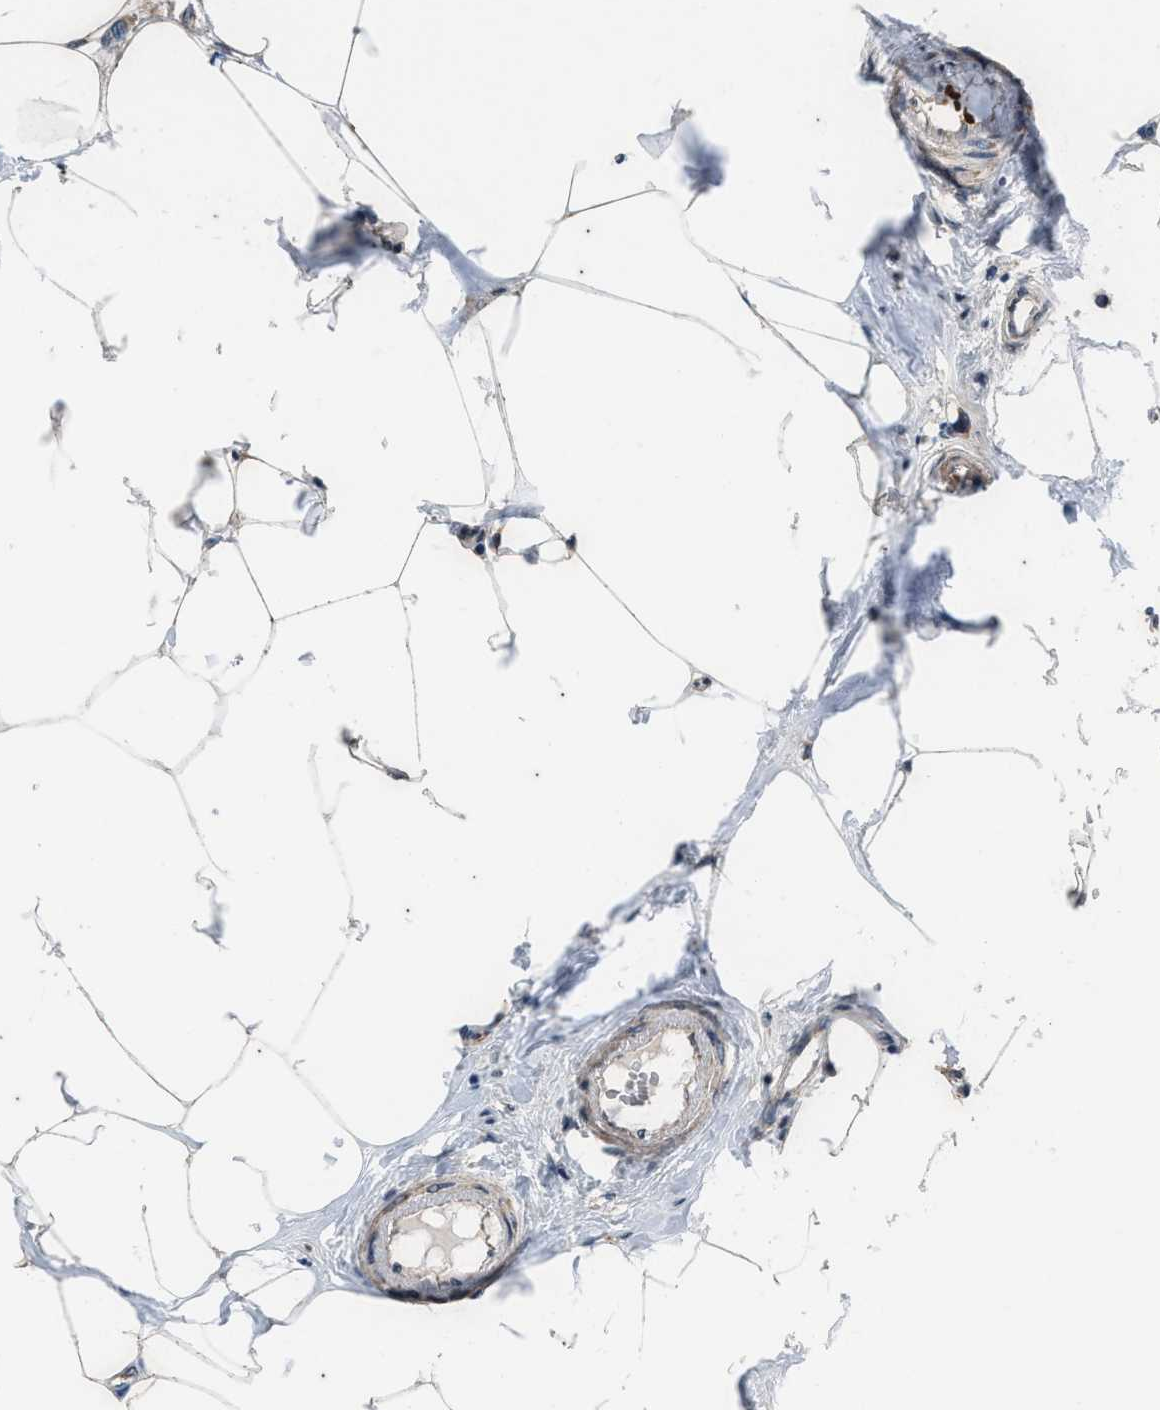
{"staining": {"intensity": "moderate", "quantity": ">75%", "location": "cytoplasmic/membranous"}, "tissue": "breast cancer", "cell_type": "Tumor cells", "image_type": "cancer", "snomed": [{"axis": "morphology", "description": "Lobular carcinoma"}, {"axis": "topography", "description": "Breast"}], "caption": "Protein analysis of lobular carcinoma (breast) tissue exhibits moderate cytoplasmic/membranous positivity in approximately >75% of tumor cells. (Stains: DAB in brown, nuclei in blue, Microscopy: brightfield microscopy at high magnification).", "gene": "KIF24", "patient": {"sex": "female", "age": 51}}